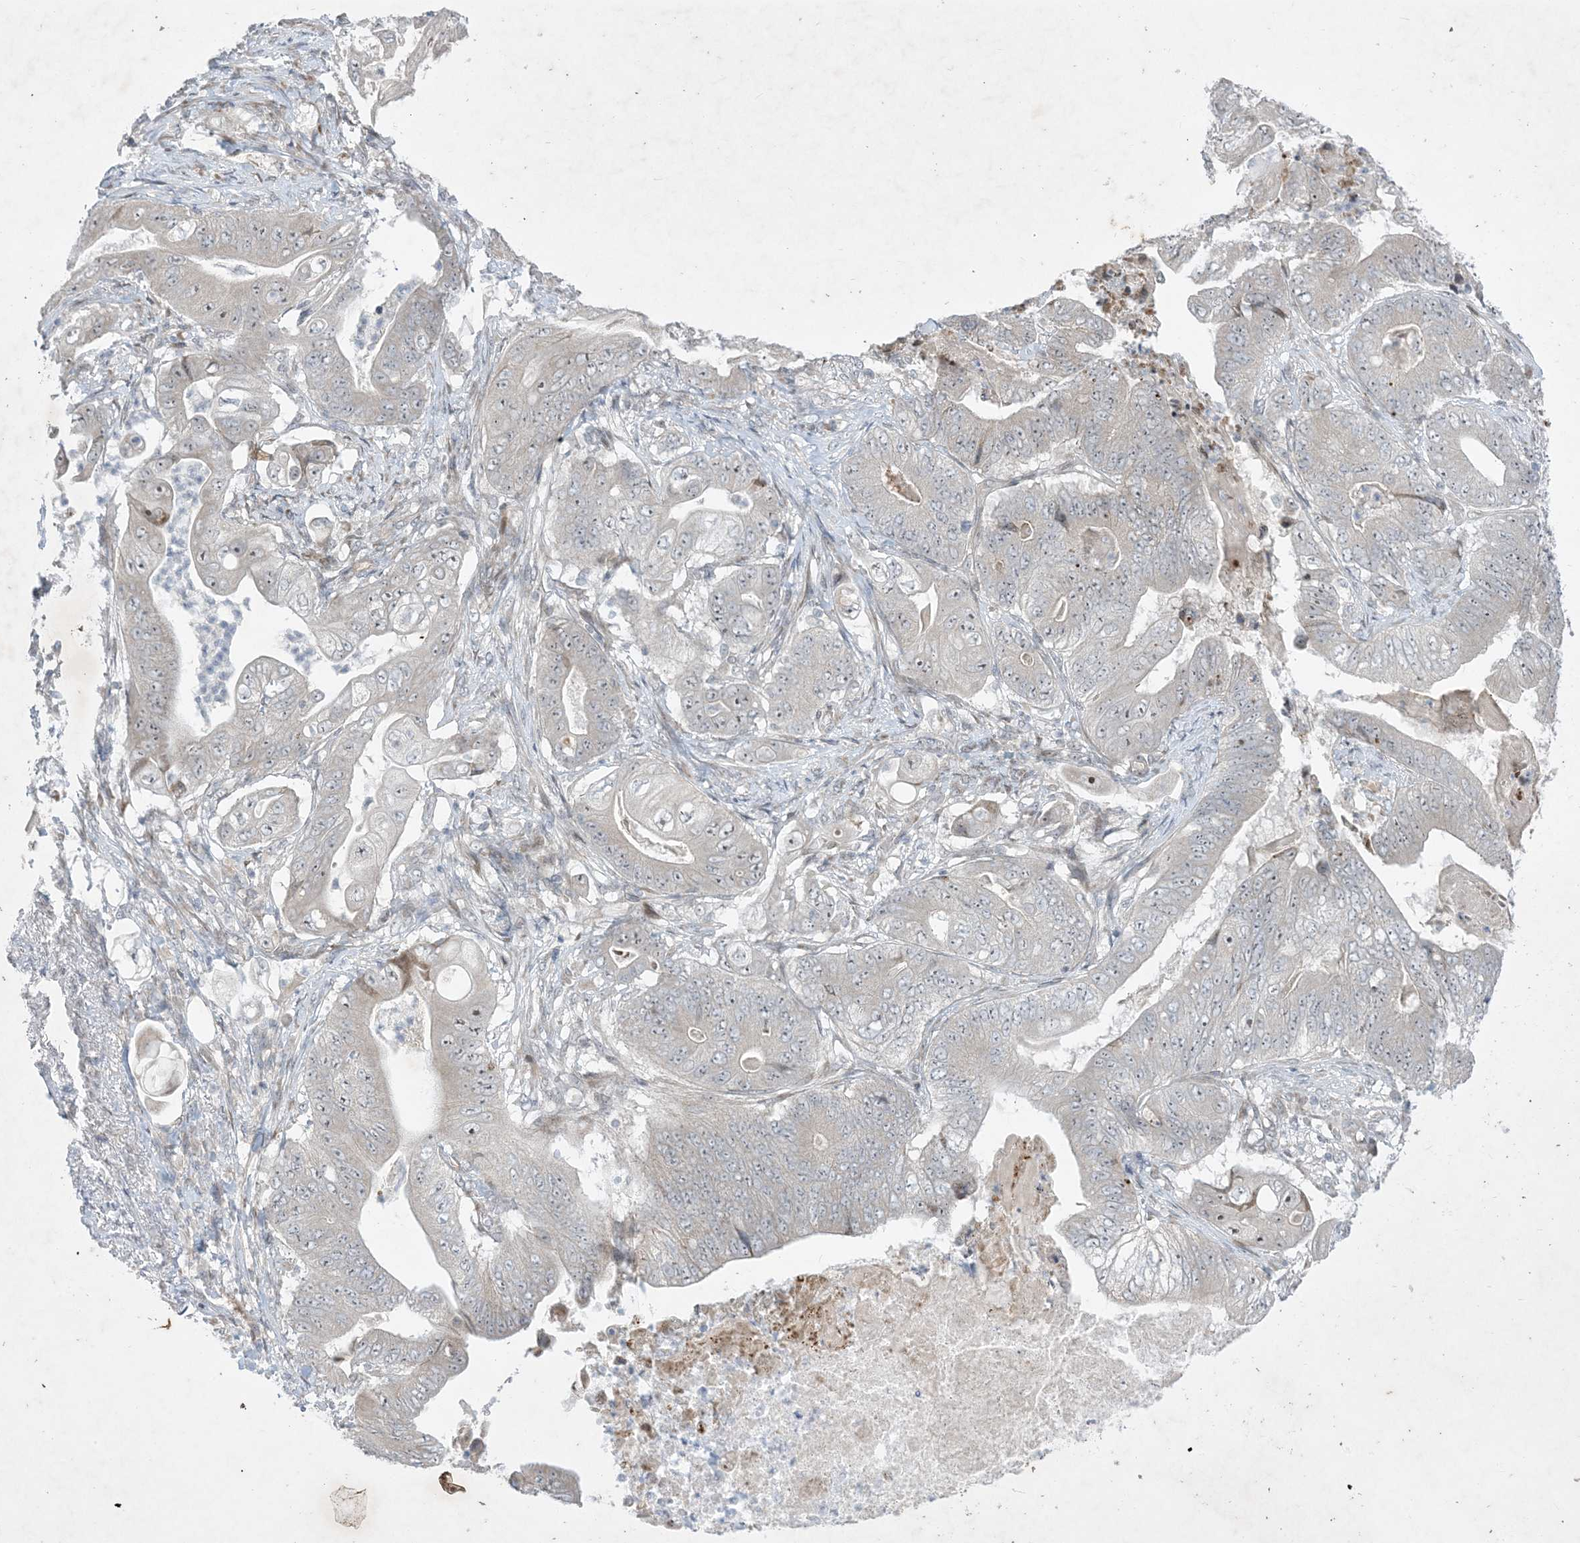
{"staining": {"intensity": "weak", "quantity": "<25%", "location": "nuclear"}, "tissue": "stomach cancer", "cell_type": "Tumor cells", "image_type": "cancer", "snomed": [{"axis": "morphology", "description": "Adenocarcinoma, NOS"}, {"axis": "topography", "description": "Stomach"}], "caption": "This is a image of immunohistochemistry staining of stomach cancer (adenocarcinoma), which shows no positivity in tumor cells. (Immunohistochemistry (ihc), brightfield microscopy, high magnification).", "gene": "SOGA3", "patient": {"sex": "female", "age": 73}}